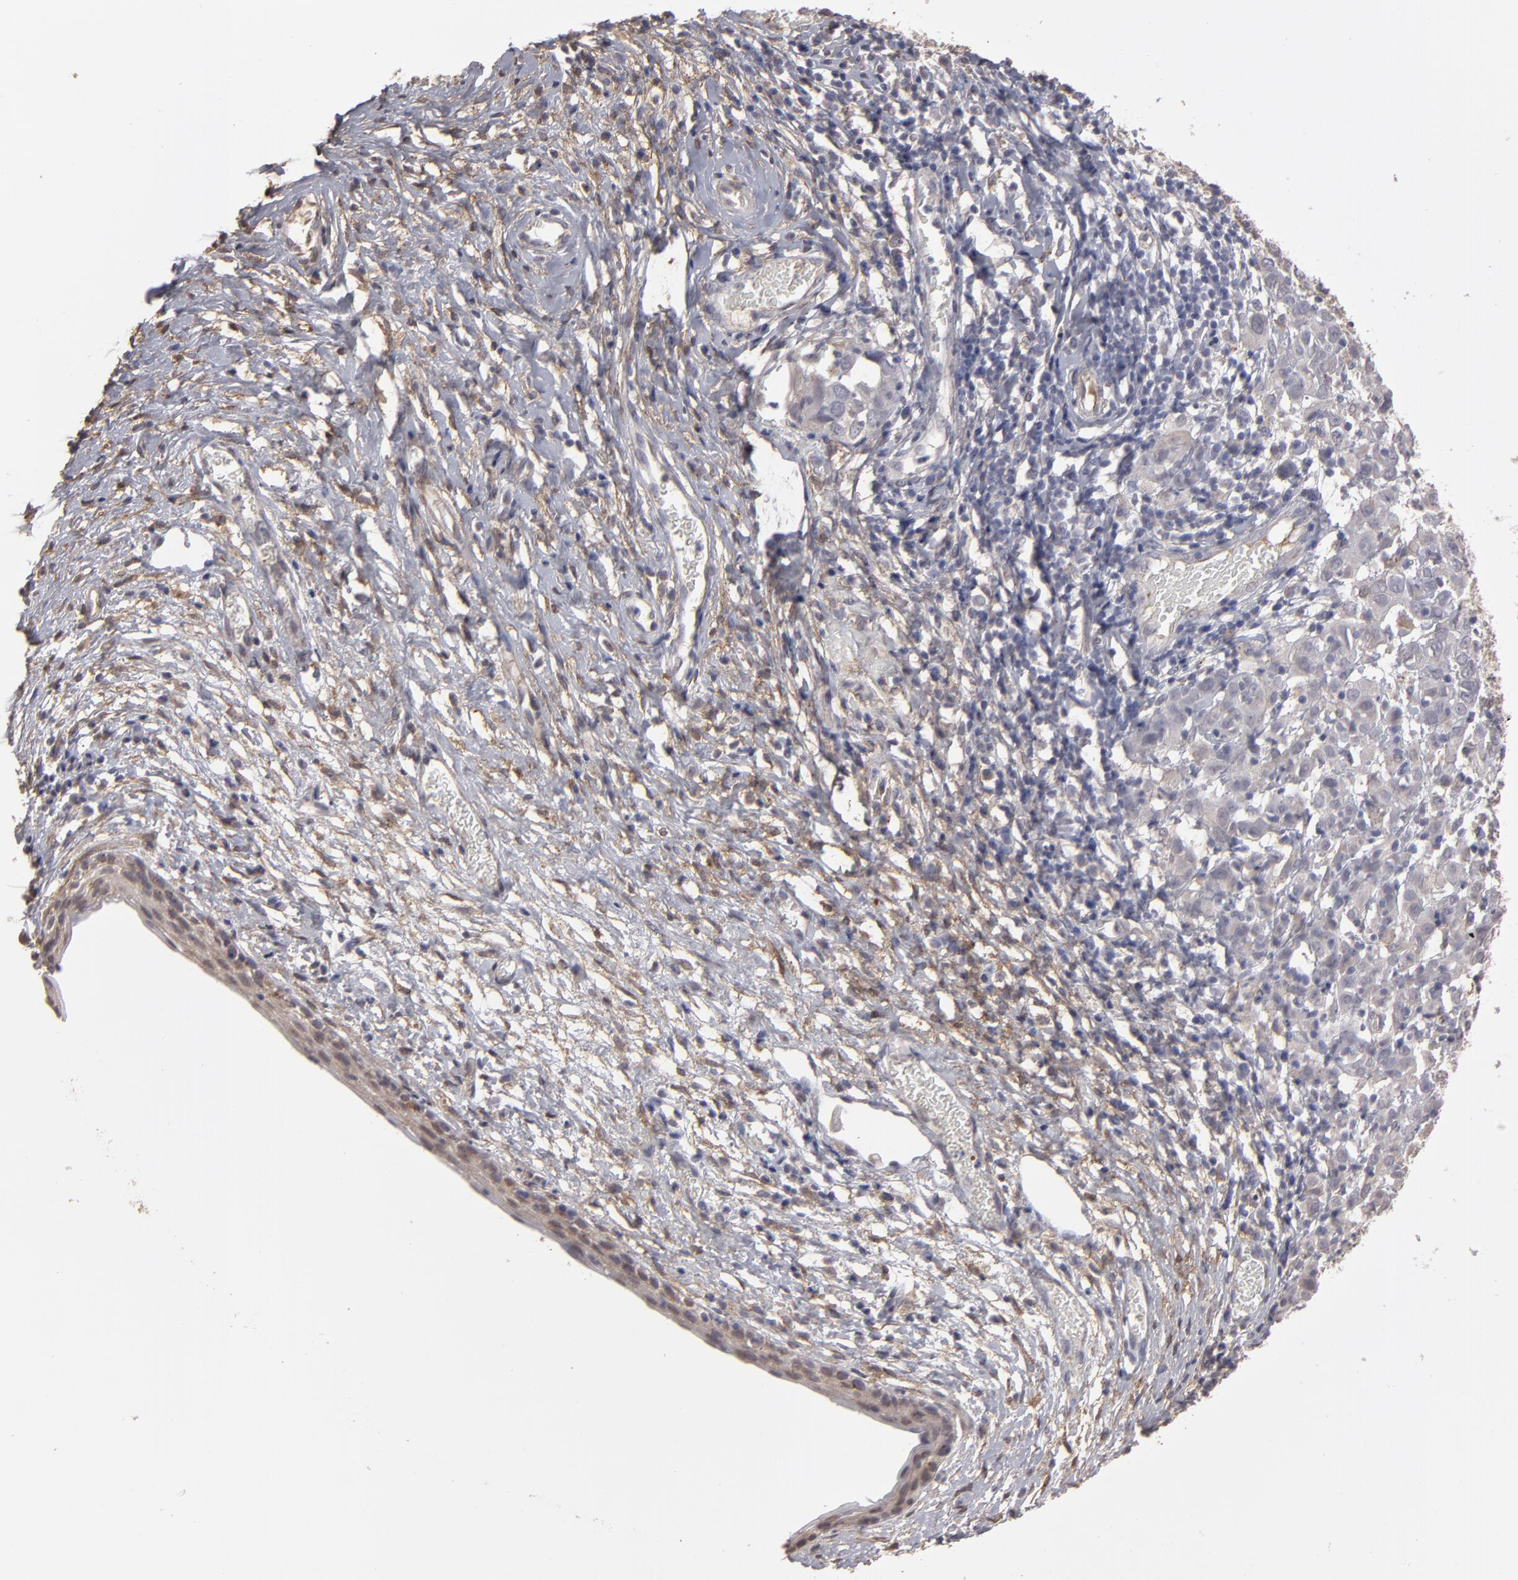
{"staining": {"intensity": "weak", "quantity": "<25%", "location": "cytoplasmic/membranous"}, "tissue": "cervical cancer", "cell_type": "Tumor cells", "image_type": "cancer", "snomed": [{"axis": "morphology", "description": "Normal tissue, NOS"}, {"axis": "morphology", "description": "Squamous cell carcinoma, NOS"}, {"axis": "topography", "description": "Cervix"}], "caption": "Protein analysis of cervical squamous cell carcinoma reveals no significant staining in tumor cells. (Brightfield microscopy of DAB (3,3'-diaminobenzidine) immunohistochemistry at high magnification).", "gene": "ITGB5", "patient": {"sex": "female", "age": 67}}